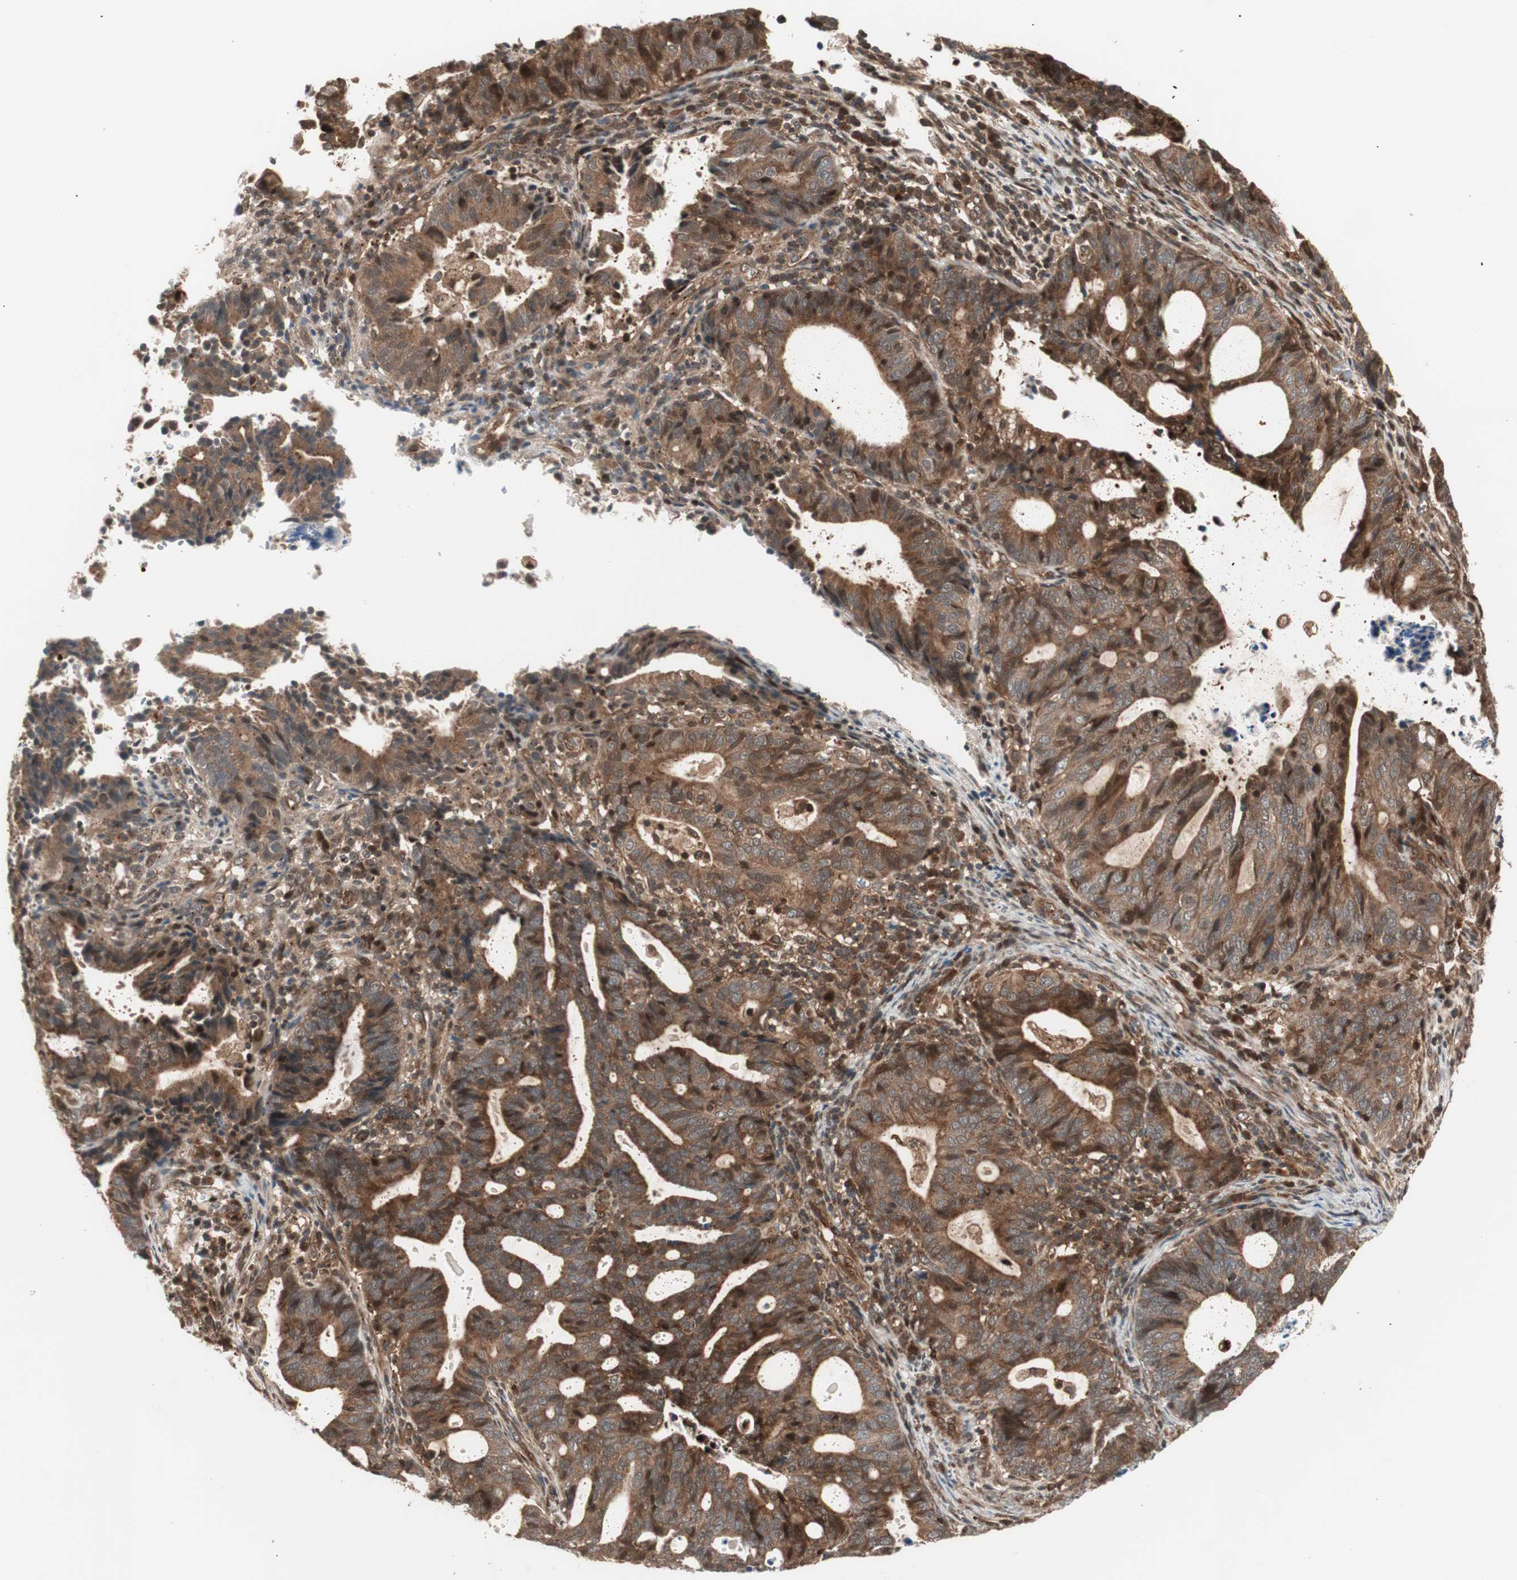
{"staining": {"intensity": "strong", "quantity": ">75%", "location": "cytoplasmic/membranous"}, "tissue": "endometrial cancer", "cell_type": "Tumor cells", "image_type": "cancer", "snomed": [{"axis": "morphology", "description": "Adenocarcinoma, NOS"}, {"axis": "topography", "description": "Uterus"}], "caption": "High-power microscopy captured an immunohistochemistry (IHC) photomicrograph of adenocarcinoma (endometrial), revealing strong cytoplasmic/membranous positivity in approximately >75% of tumor cells.", "gene": "PRKG2", "patient": {"sex": "female", "age": 83}}